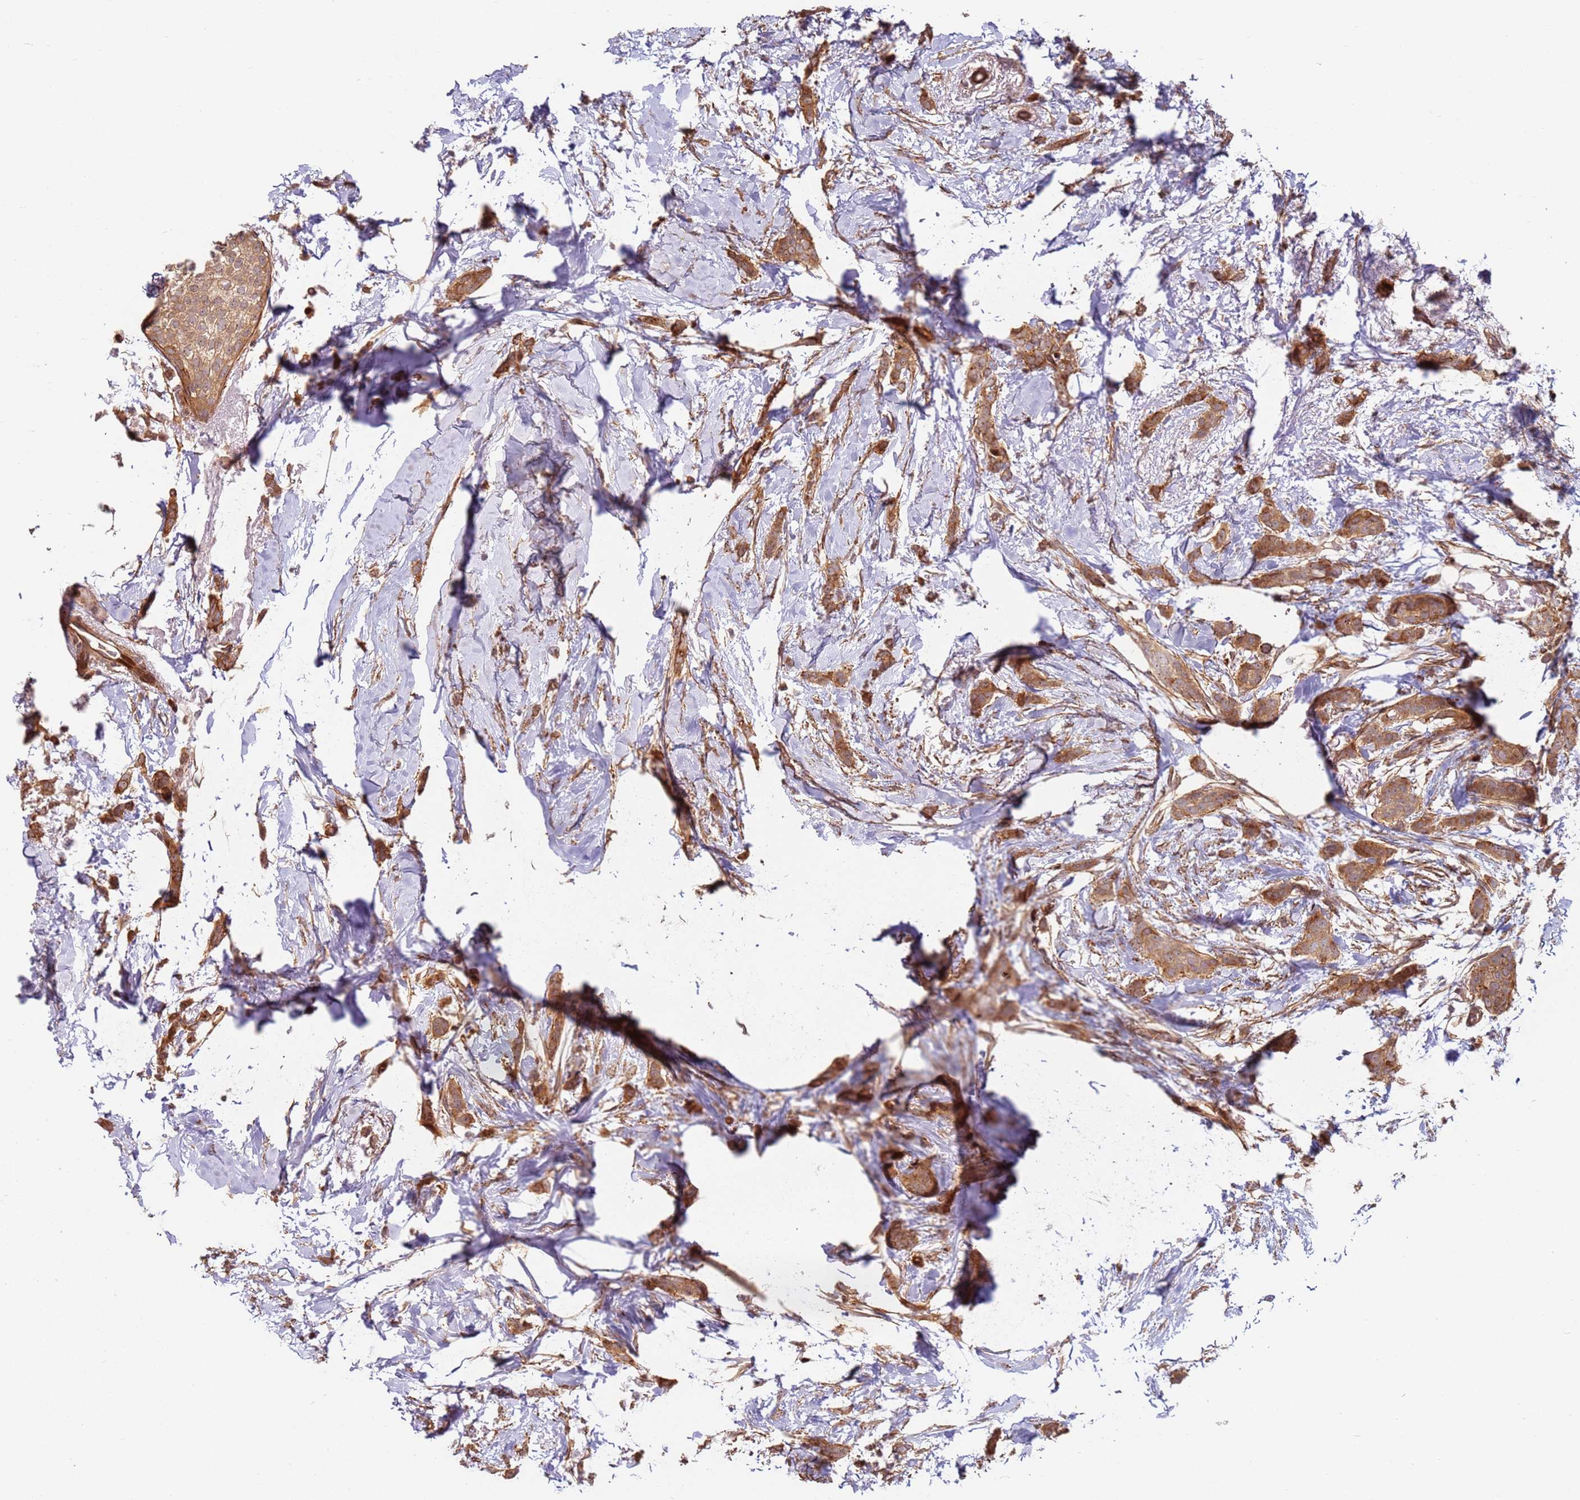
{"staining": {"intensity": "moderate", "quantity": ">75%", "location": "cytoplasmic/membranous"}, "tissue": "breast cancer", "cell_type": "Tumor cells", "image_type": "cancer", "snomed": [{"axis": "morphology", "description": "Duct carcinoma"}, {"axis": "topography", "description": "Breast"}], "caption": "Immunohistochemistry photomicrograph of human breast invasive ductal carcinoma stained for a protein (brown), which demonstrates medium levels of moderate cytoplasmic/membranous staining in about >75% of tumor cells.", "gene": "TMEM233", "patient": {"sex": "female", "age": 72}}